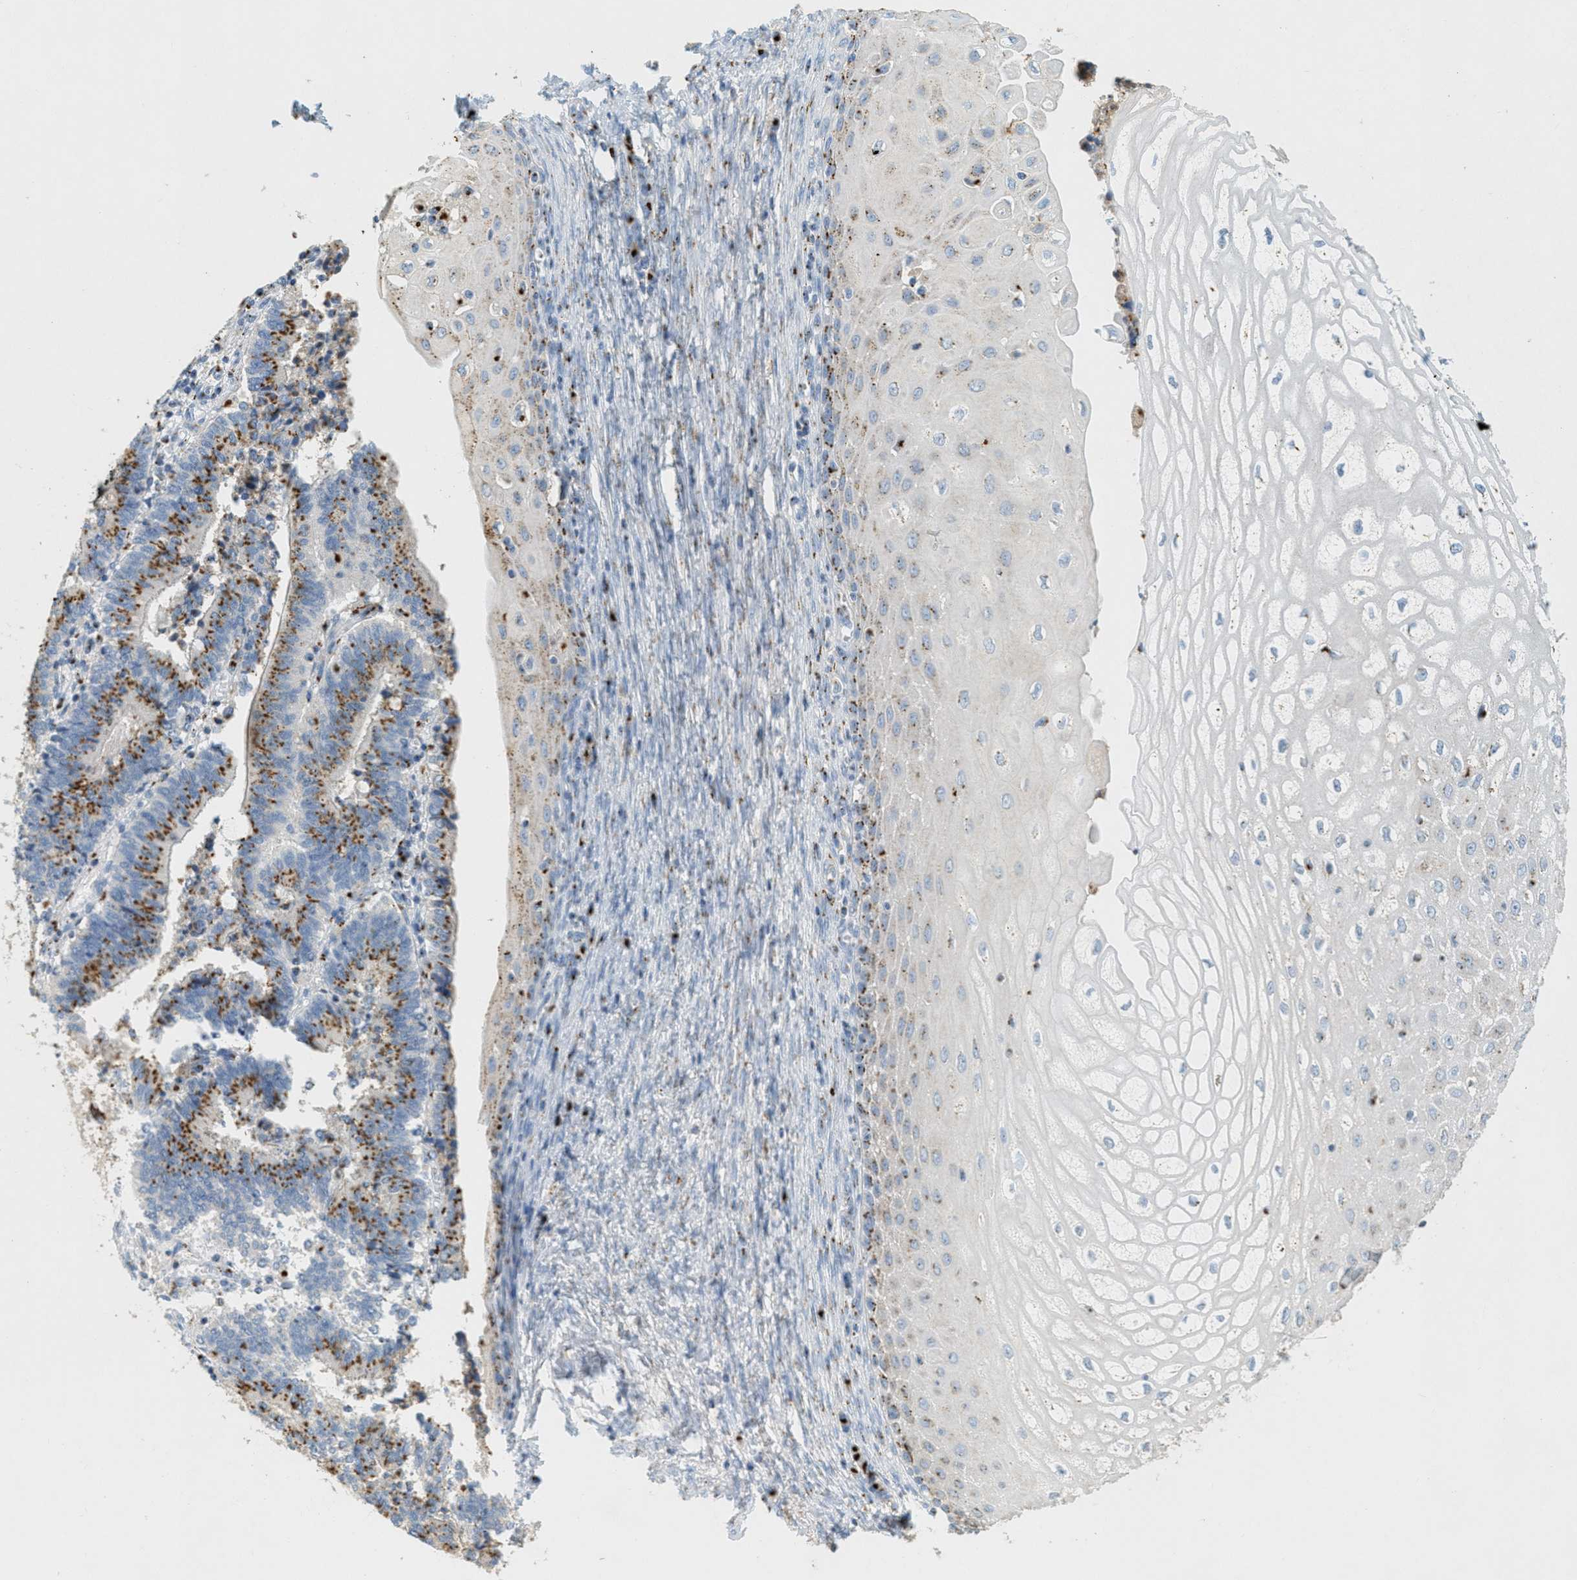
{"staining": {"intensity": "strong", "quantity": "25%-75%", "location": "cytoplasmic/membranous"}, "tissue": "cervical cancer", "cell_type": "Tumor cells", "image_type": "cancer", "snomed": [{"axis": "morphology", "description": "Adenocarcinoma, NOS"}, {"axis": "topography", "description": "Cervix"}], "caption": "Tumor cells exhibit high levels of strong cytoplasmic/membranous staining in approximately 25%-75% of cells in human cervical cancer (adenocarcinoma).", "gene": "ENTPD4", "patient": {"sex": "female", "age": 44}}